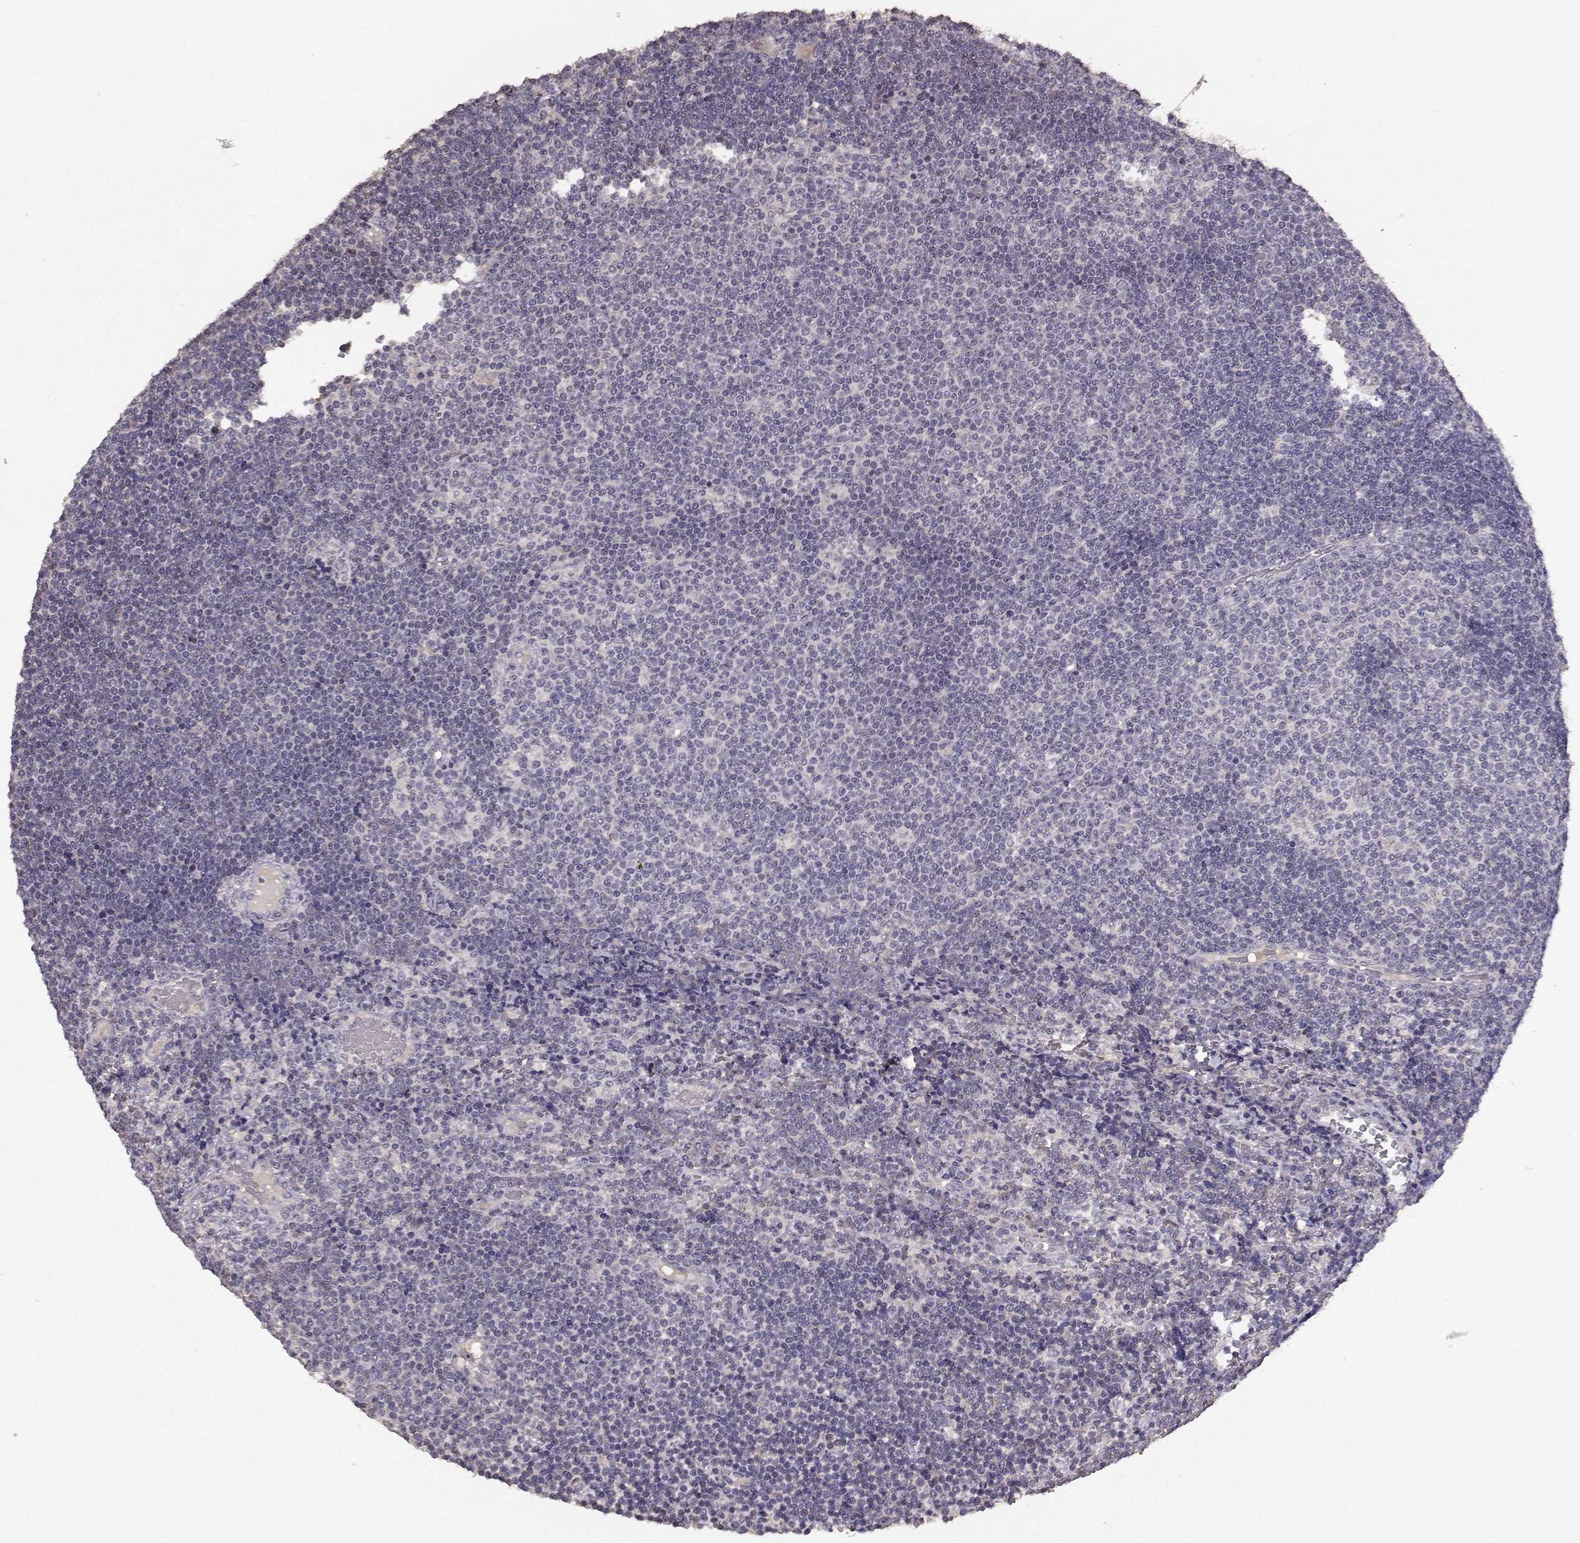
{"staining": {"intensity": "negative", "quantity": "none", "location": "none"}, "tissue": "lymphoma", "cell_type": "Tumor cells", "image_type": "cancer", "snomed": [{"axis": "morphology", "description": "Malignant lymphoma, non-Hodgkin's type, Low grade"}, {"axis": "topography", "description": "Brain"}], "caption": "IHC photomicrograph of neoplastic tissue: human low-grade malignant lymphoma, non-Hodgkin's type stained with DAB (3,3'-diaminobenzidine) displays no significant protein positivity in tumor cells.", "gene": "PMCH", "patient": {"sex": "female", "age": 66}}